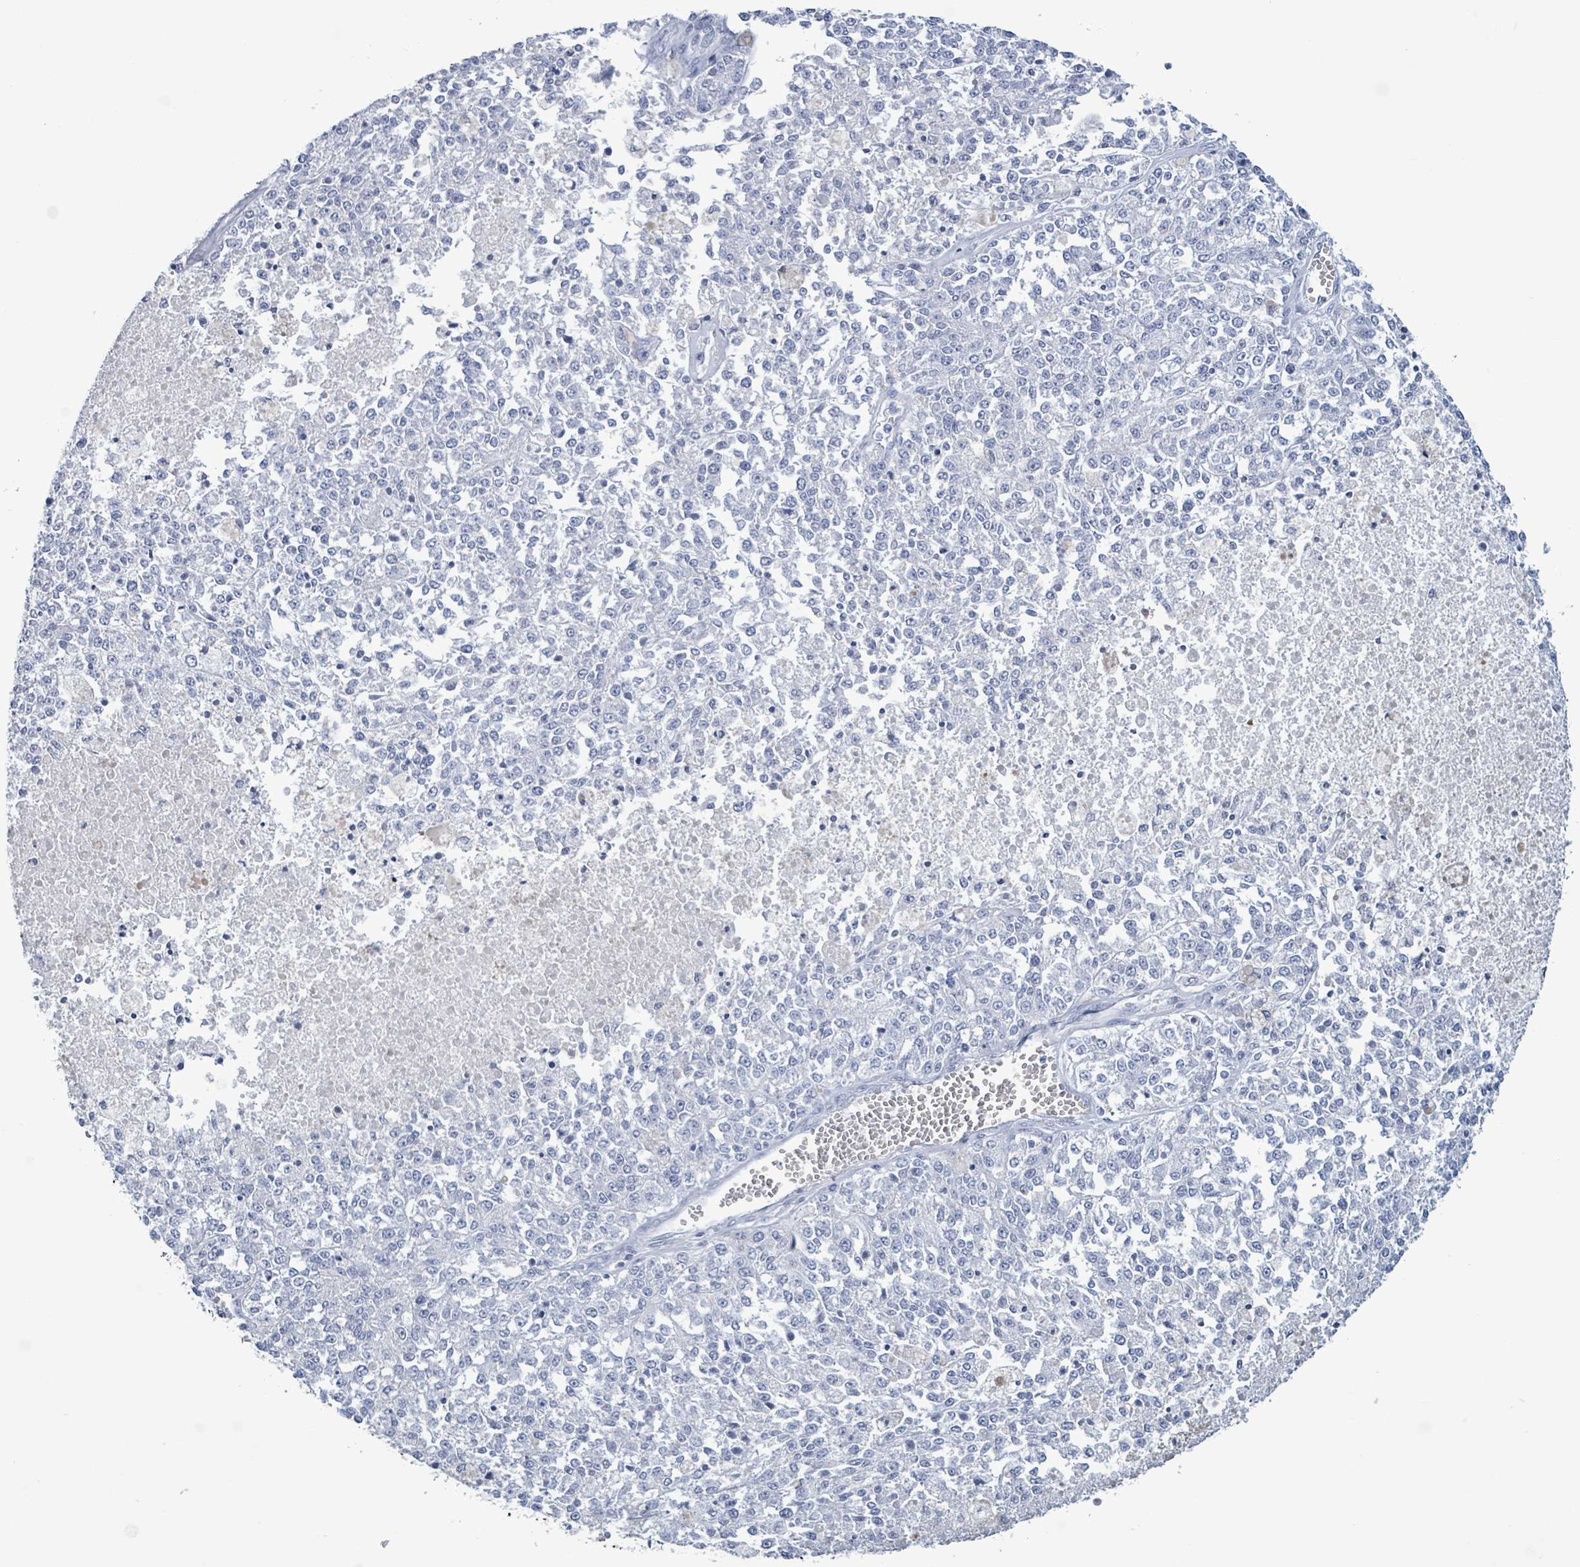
{"staining": {"intensity": "negative", "quantity": "none", "location": "none"}, "tissue": "melanoma", "cell_type": "Tumor cells", "image_type": "cancer", "snomed": [{"axis": "morphology", "description": "Malignant melanoma, NOS"}, {"axis": "topography", "description": "Skin"}], "caption": "High power microscopy image of an IHC micrograph of malignant melanoma, revealing no significant positivity in tumor cells. (IHC, brightfield microscopy, high magnification).", "gene": "NKX2-1", "patient": {"sex": "female", "age": 64}}